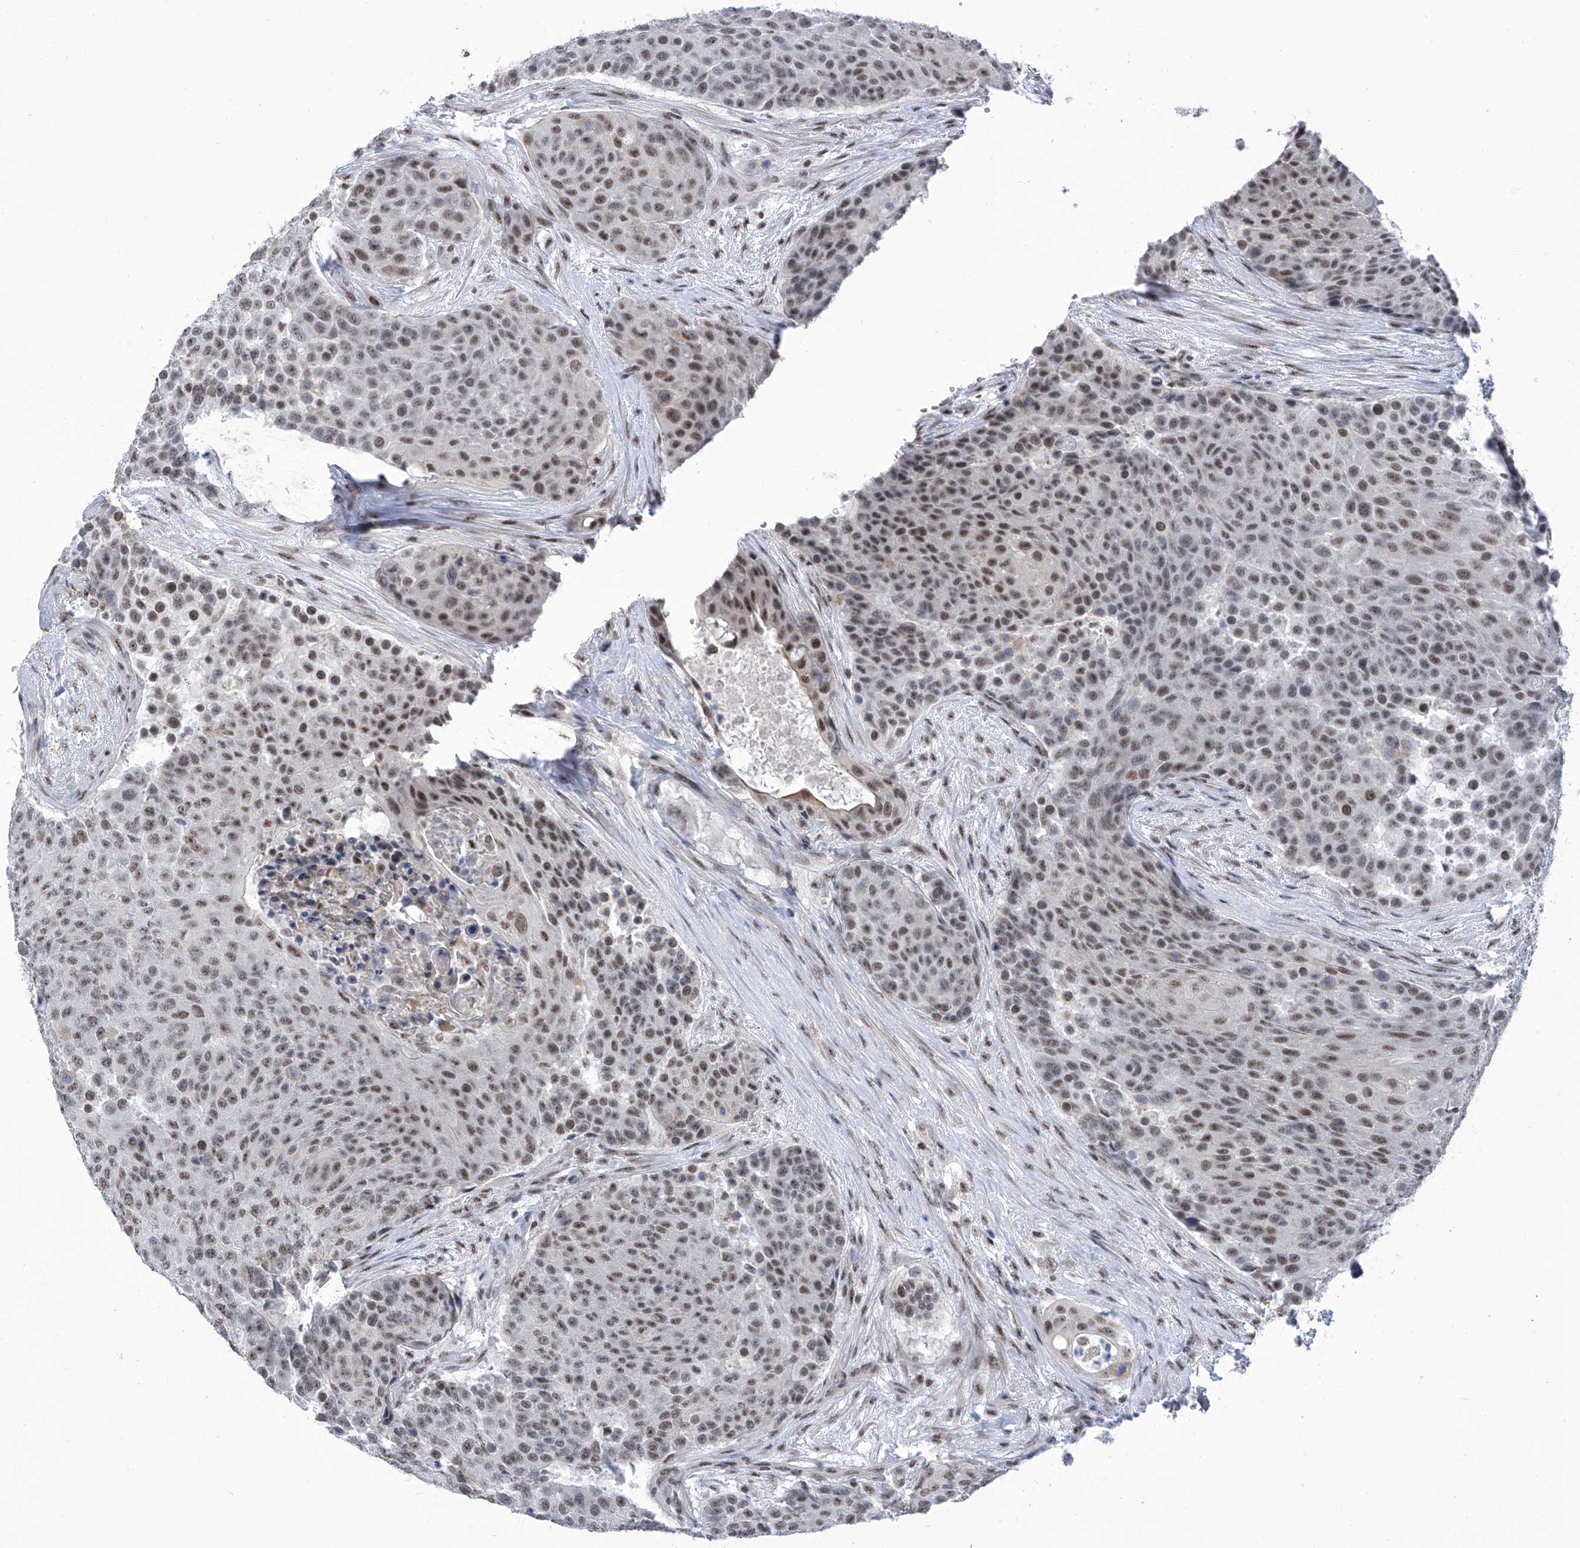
{"staining": {"intensity": "moderate", "quantity": ">75%", "location": "nuclear"}, "tissue": "urothelial cancer", "cell_type": "Tumor cells", "image_type": "cancer", "snomed": [{"axis": "morphology", "description": "Urothelial carcinoma, High grade"}, {"axis": "topography", "description": "Urinary bladder"}], "caption": "A high-resolution photomicrograph shows immunohistochemistry staining of high-grade urothelial carcinoma, which exhibits moderate nuclear staining in about >75% of tumor cells. (IHC, brightfield microscopy, high magnification).", "gene": "SART1", "patient": {"sex": "female", "age": 63}}